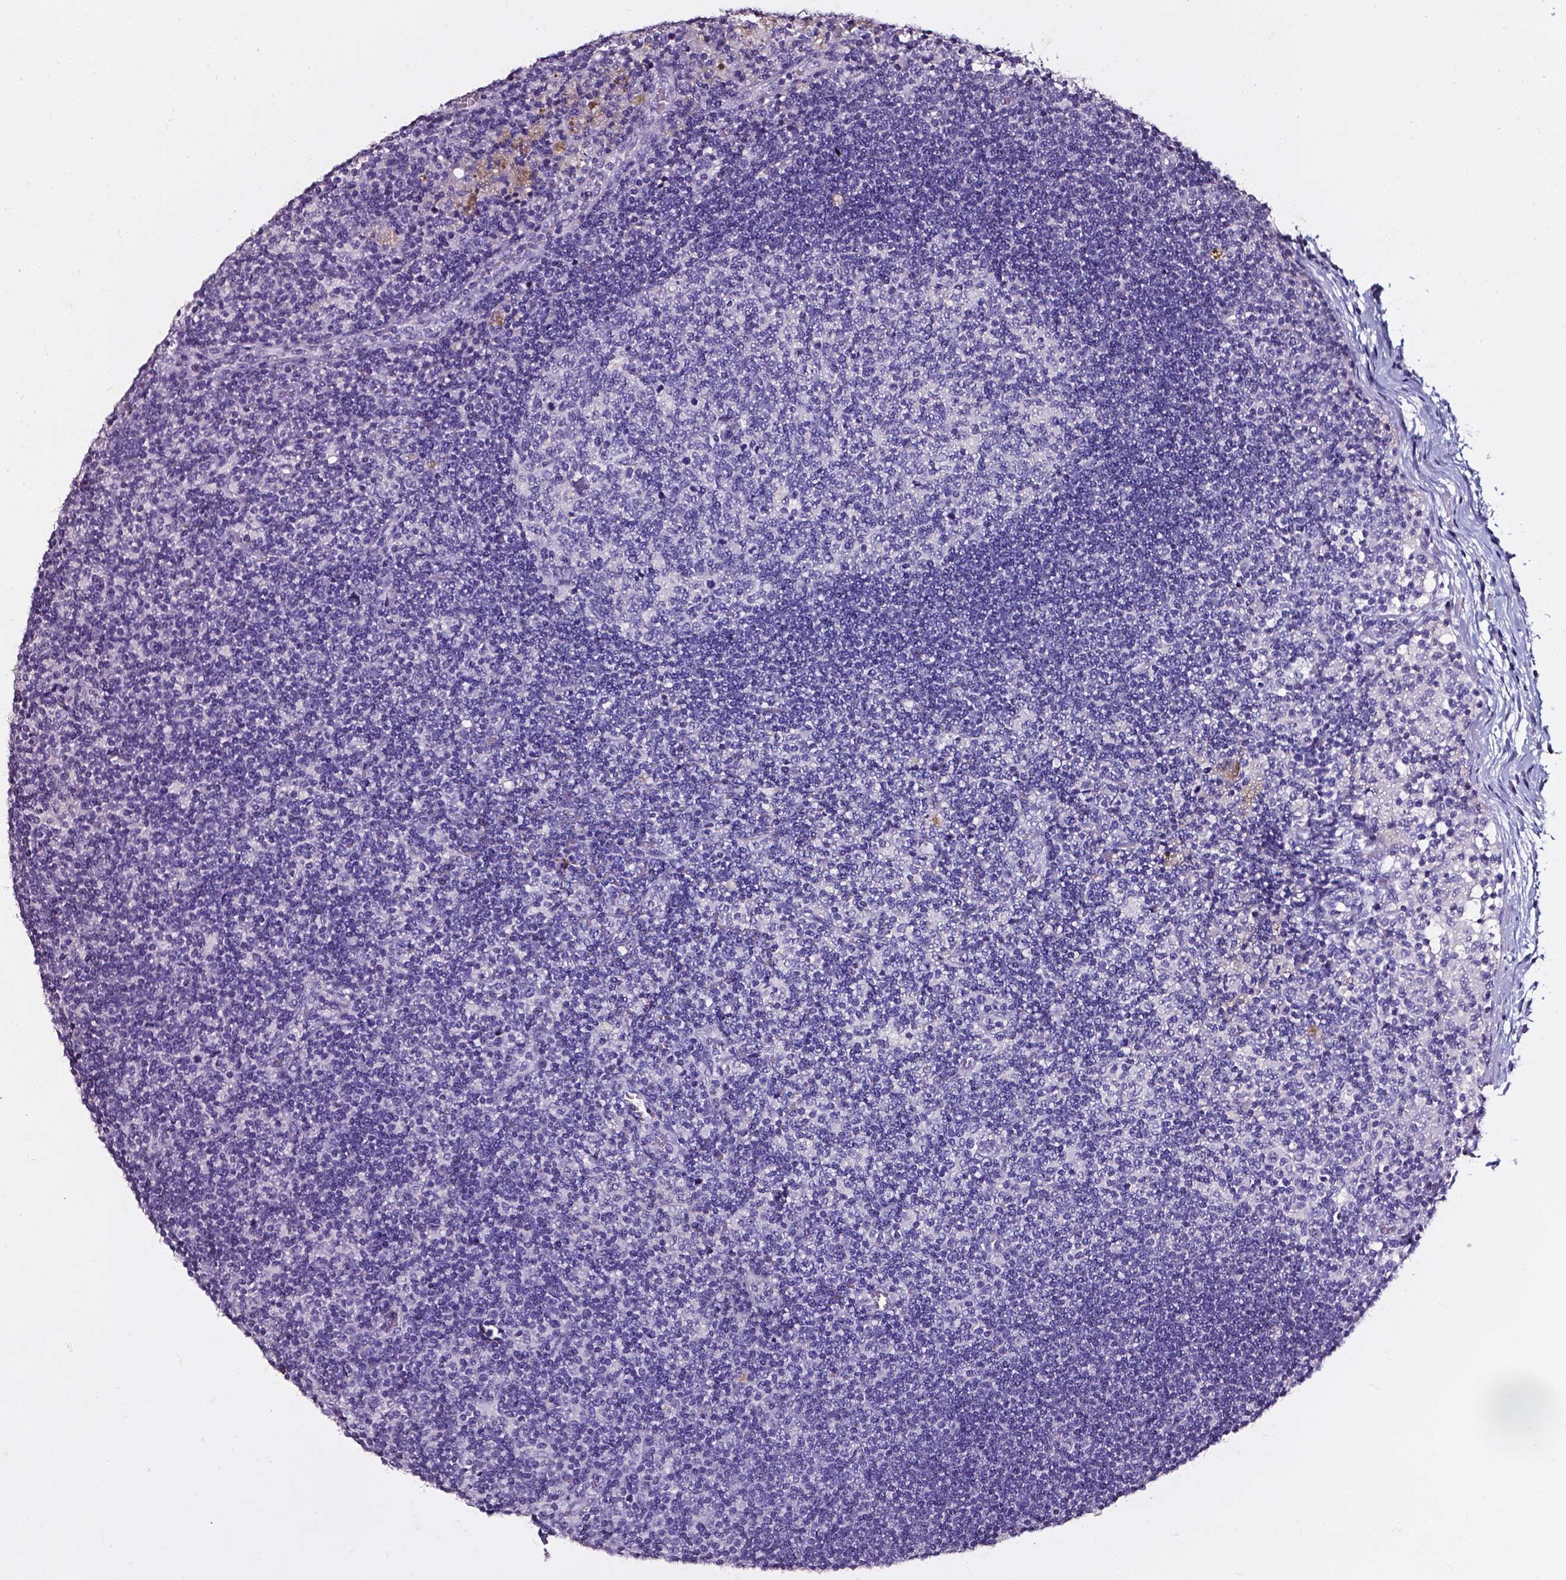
{"staining": {"intensity": "negative", "quantity": "none", "location": "none"}, "tissue": "lymph node", "cell_type": "Germinal center cells", "image_type": "normal", "snomed": [{"axis": "morphology", "description": "Normal tissue, NOS"}, {"axis": "topography", "description": "Lymph node"}], "caption": "This is an immunohistochemistry image of unremarkable human lymph node. There is no expression in germinal center cells.", "gene": "AKR1B10", "patient": {"sex": "female", "age": 72}}